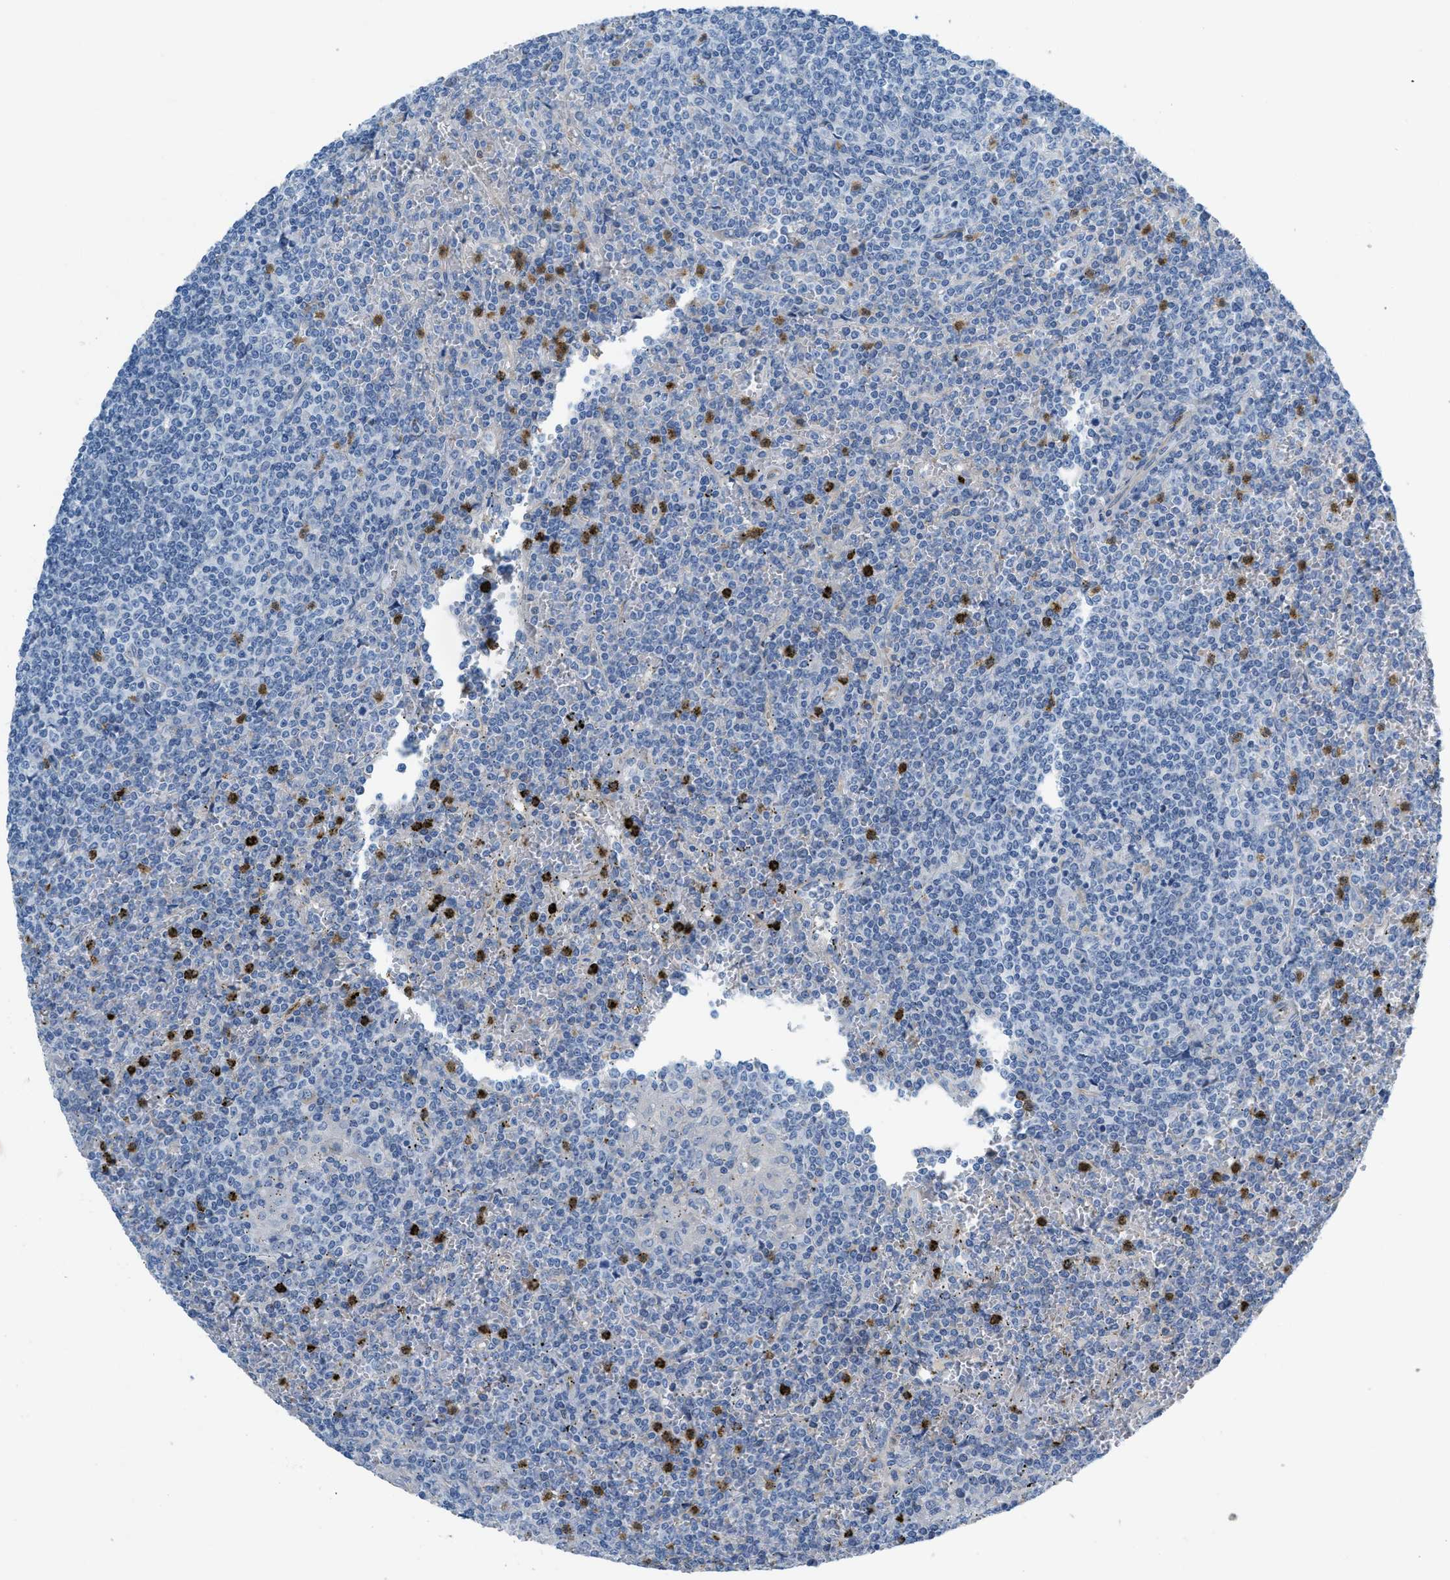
{"staining": {"intensity": "negative", "quantity": "none", "location": "none"}, "tissue": "lymphoma", "cell_type": "Tumor cells", "image_type": "cancer", "snomed": [{"axis": "morphology", "description": "Malignant lymphoma, non-Hodgkin's type, Low grade"}, {"axis": "topography", "description": "Spleen"}], "caption": "Lymphoma stained for a protein using immunohistochemistry (IHC) displays no positivity tumor cells.", "gene": "CRB3", "patient": {"sex": "female", "age": 19}}